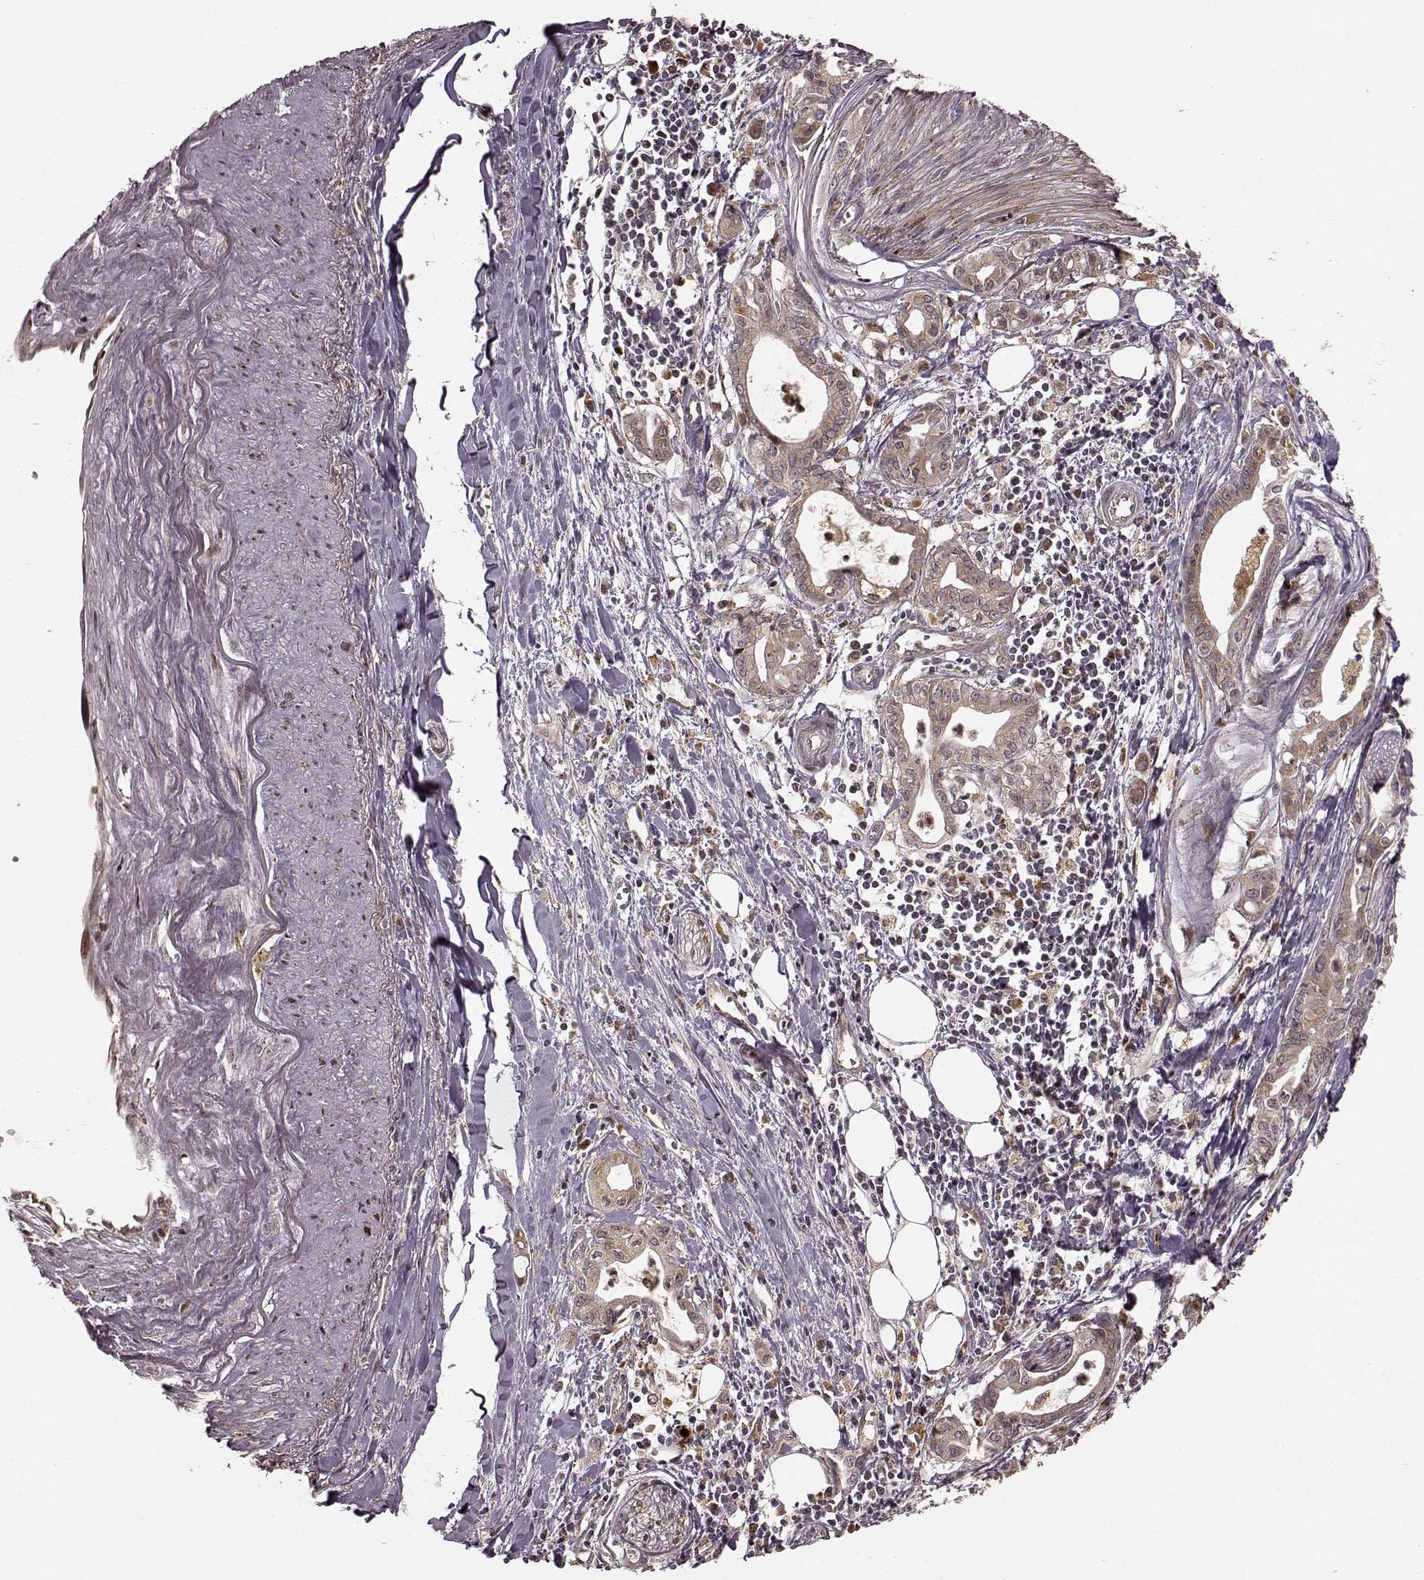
{"staining": {"intensity": "weak", "quantity": ">75%", "location": "cytoplasmic/membranous"}, "tissue": "pancreatic cancer", "cell_type": "Tumor cells", "image_type": "cancer", "snomed": [{"axis": "morphology", "description": "Adenocarcinoma, NOS"}, {"axis": "topography", "description": "Pancreas"}], "caption": "Pancreatic cancer (adenocarcinoma) stained with DAB immunohistochemistry (IHC) shows low levels of weak cytoplasmic/membranous positivity in approximately >75% of tumor cells.", "gene": "SLC12A9", "patient": {"sex": "male", "age": 71}}